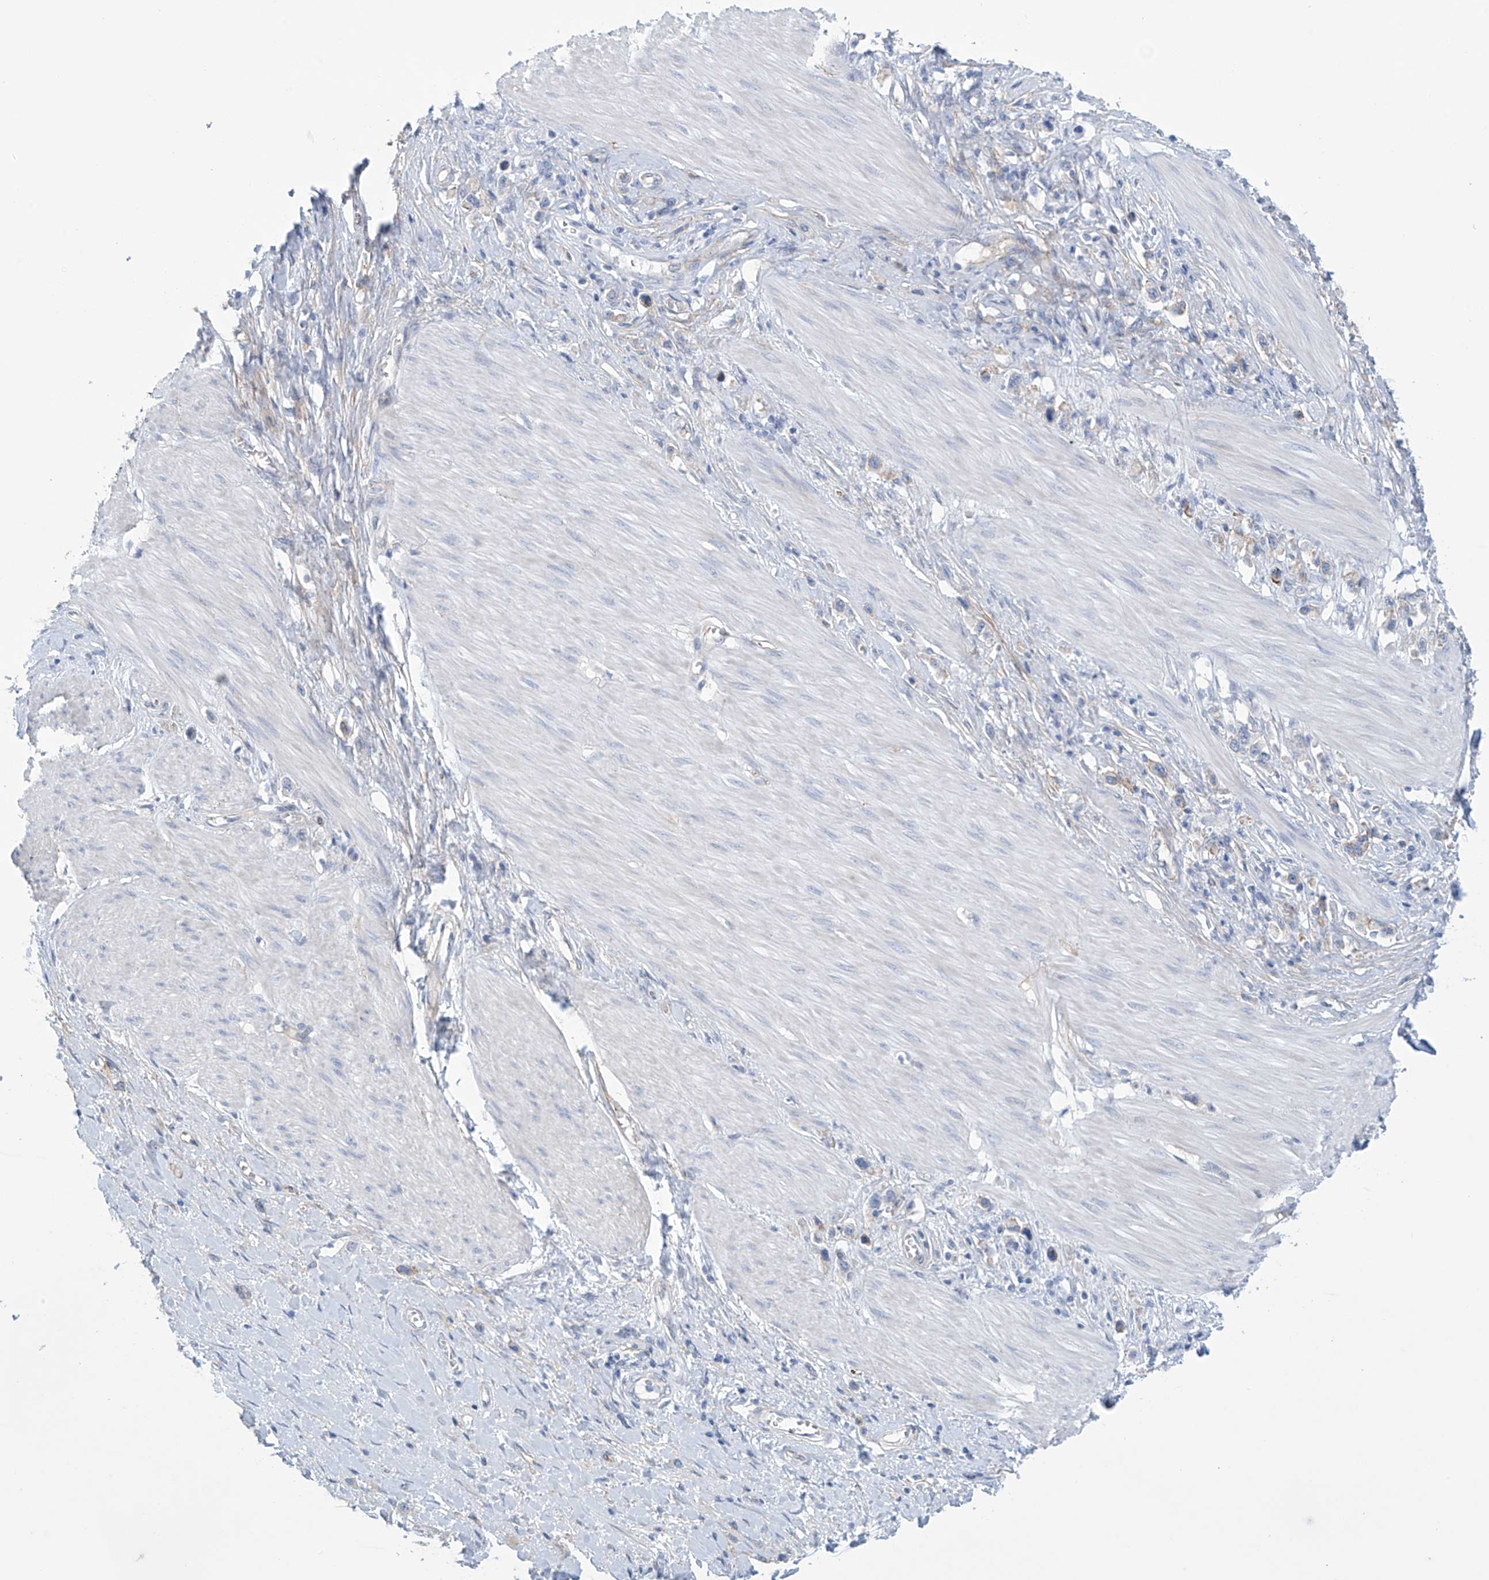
{"staining": {"intensity": "negative", "quantity": "none", "location": "none"}, "tissue": "stomach cancer", "cell_type": "Tumor cells", "image_type": "cancer", "snomed": [{"axis": "morphology", "description": "Adenocarcinoma, NOS"}, {"axis": "topography", "description": "Stomach"}], "caption": "There is no significant staining in tumor cells of stomach cancer (adenocarcinoma). (Brightfield microscopy of DAB (3,3'-diaminobenzidine) IHC at high magnification).", "gene": "ABHD13", "patient": {"sex": "female", "age": 65}}